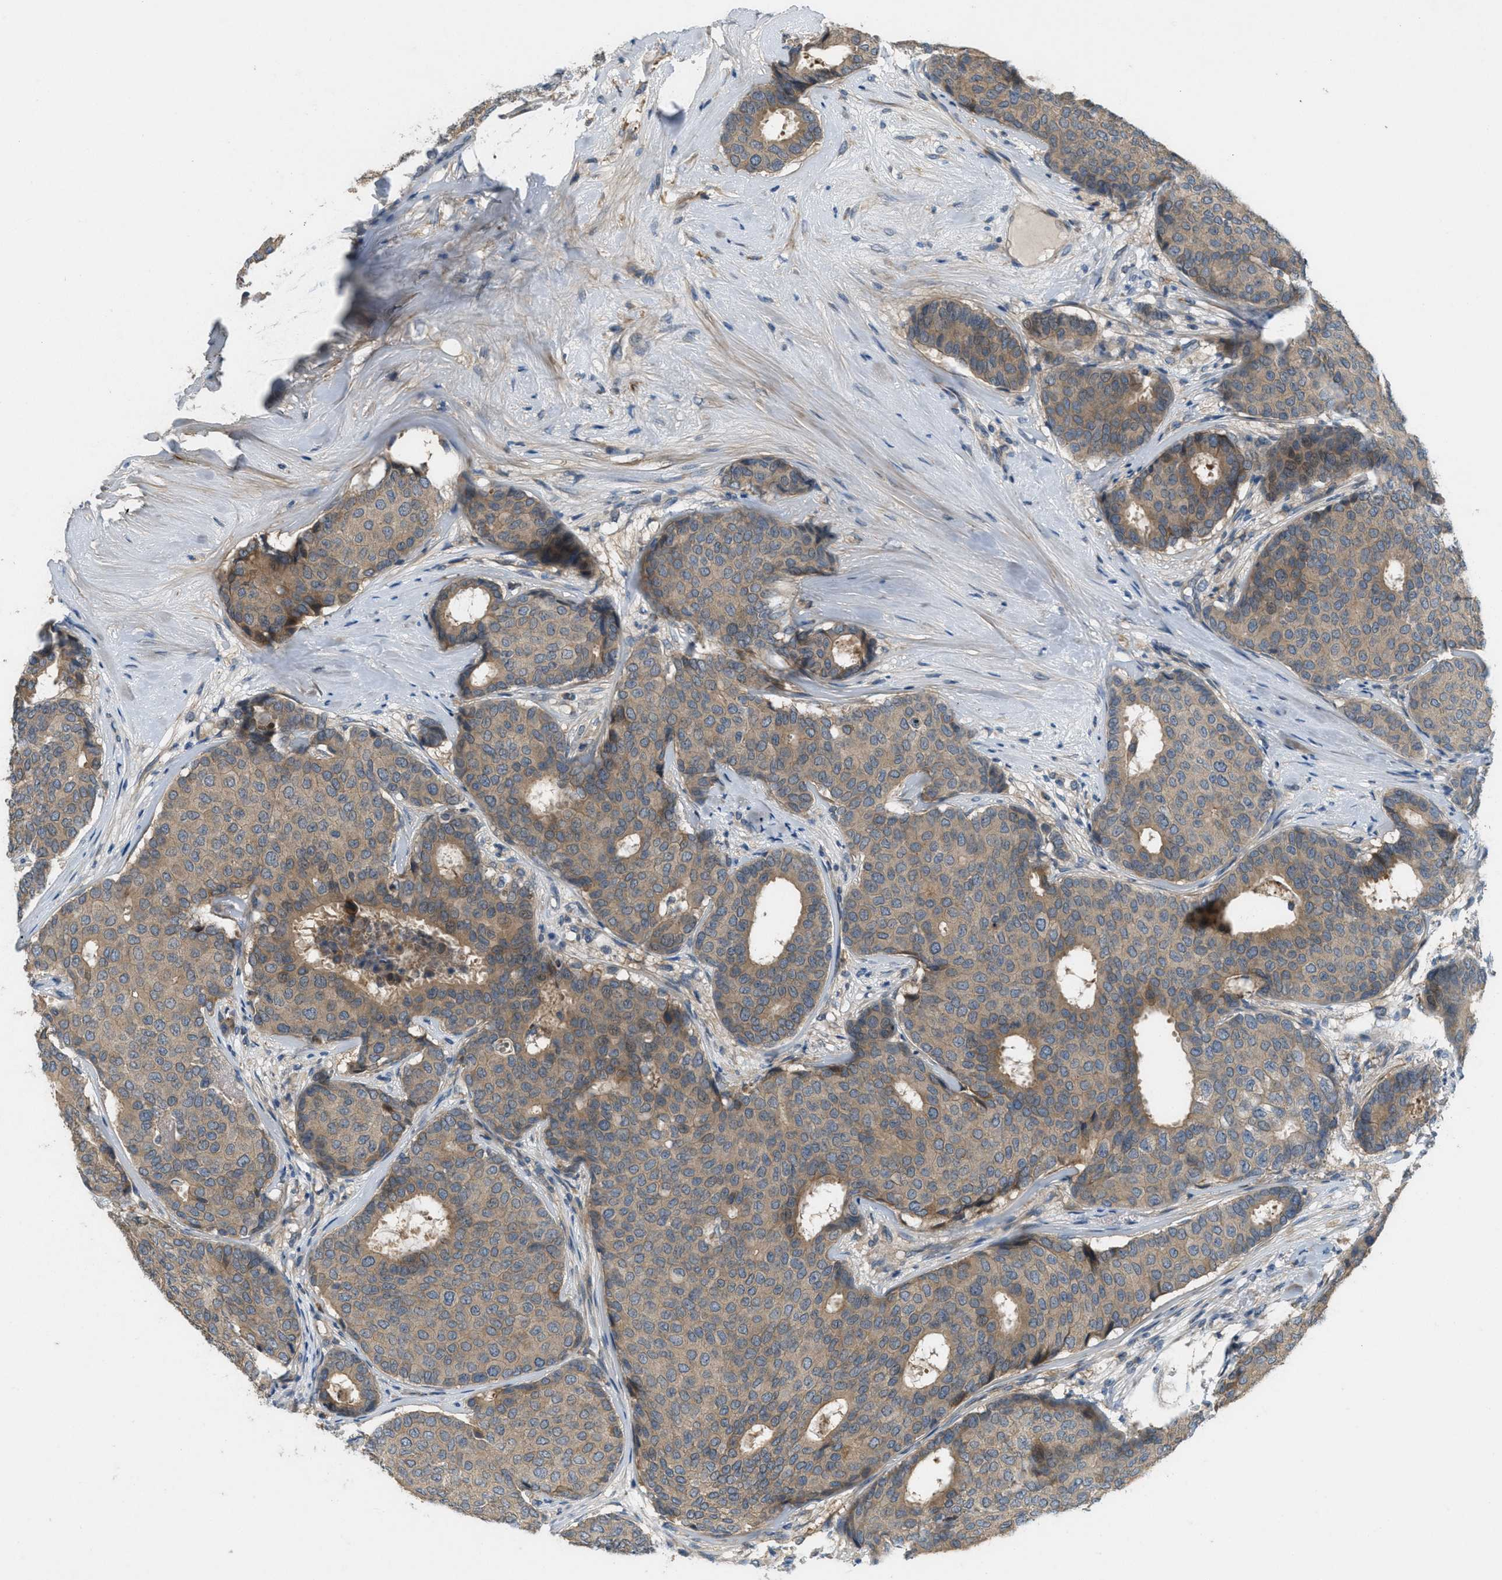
{"staining": {"intensity": "weak", "quantity": ">75%", "location": "cytoplasmic/membranous"}, "tissue": "breast cancer", "cell_type": "Tumor cells", "image_type": "cancer", "snomed": [{"axis": "morphology", "description": "Duct carcinoma"}, {"axis": "topography", "description": "Breast"}], "caption": "Immunohistochemical staining of breast infiltrating ductal carcinoma displays low levels of weak cytoplasmic/membranous protein expression in approximately >75% of tumor cells.", "gene": "ADCY6", "patient": {"sex": "female", "age": 75}}